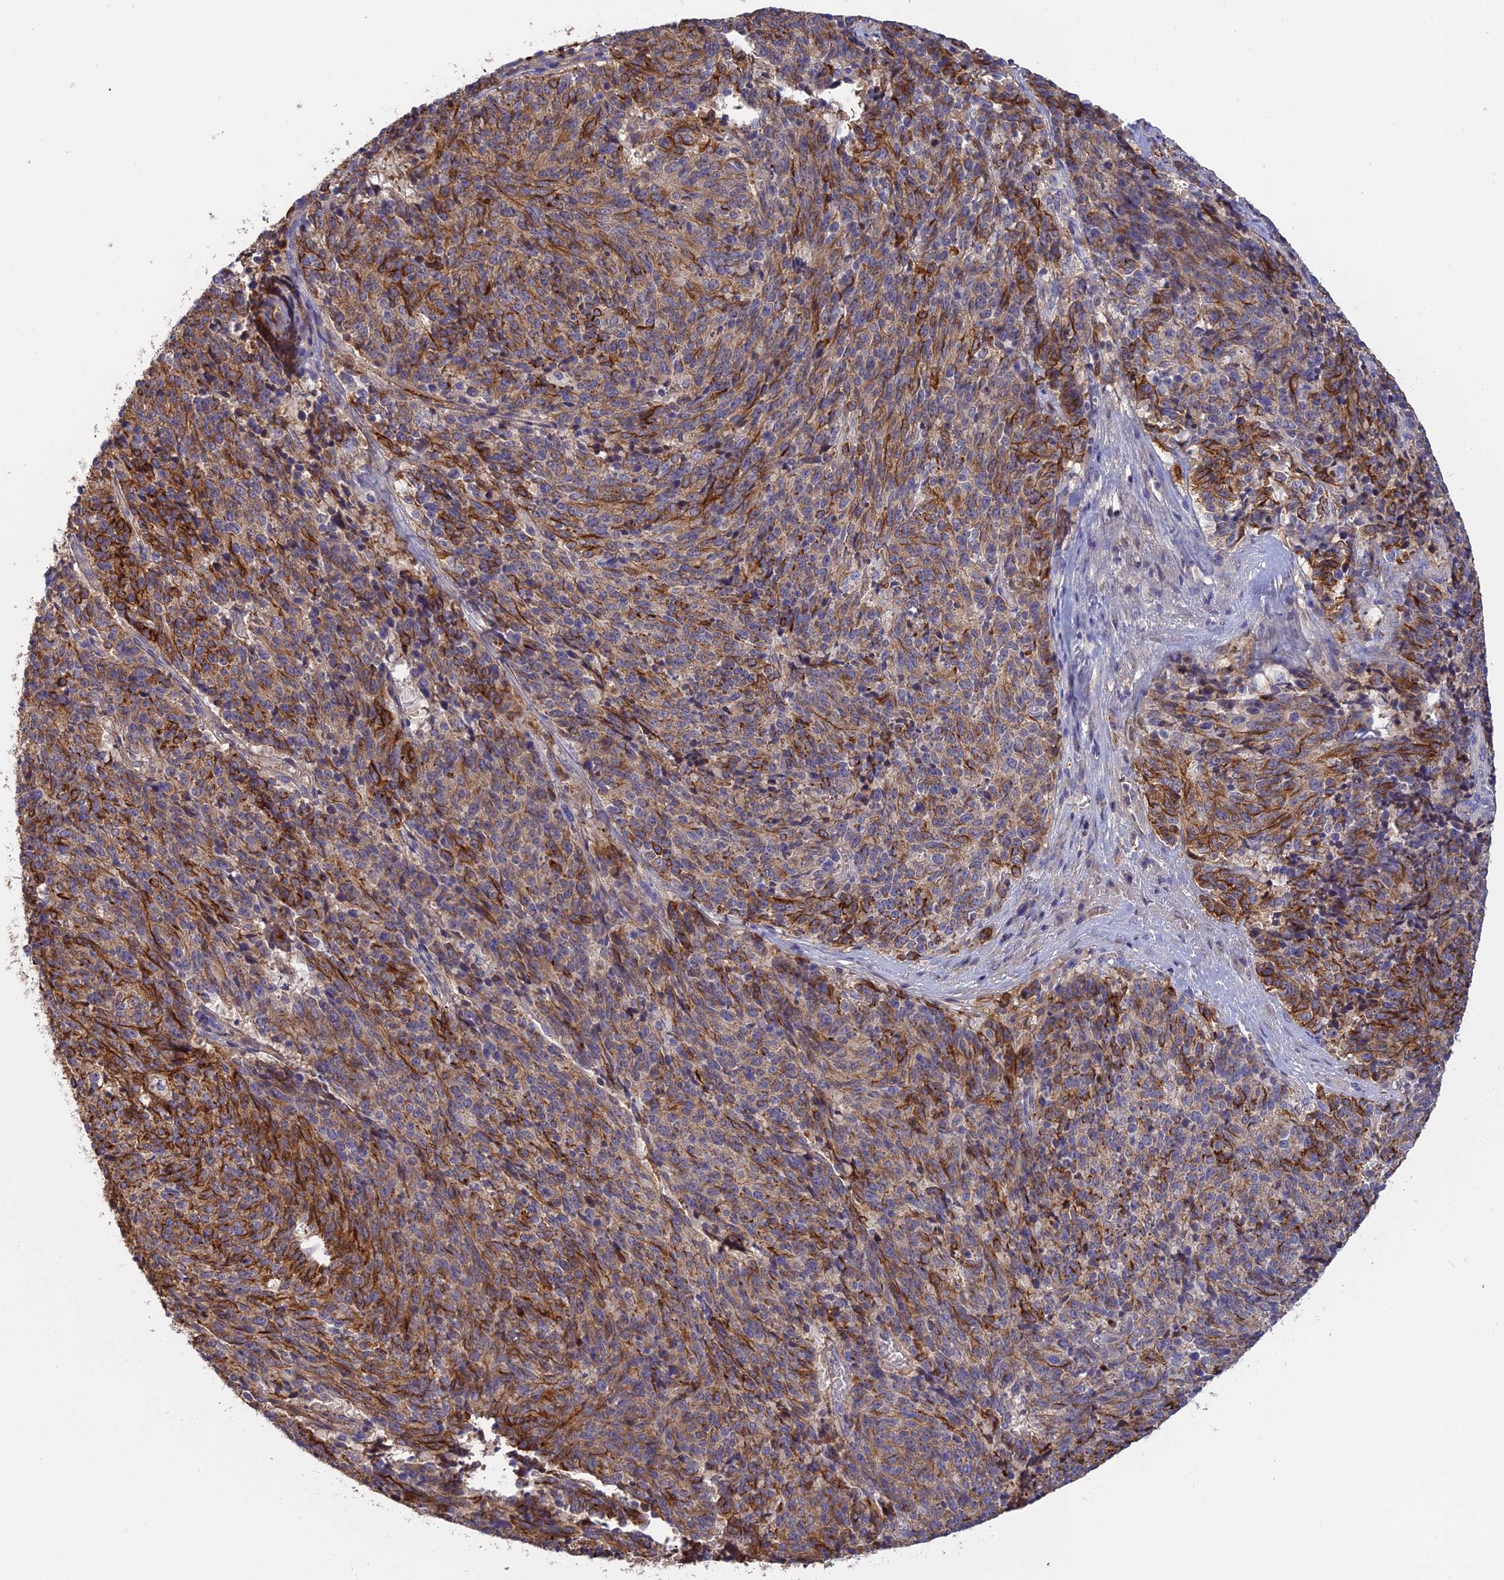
{"staining": {"intensity": "moderate", "quantity": ">75%", "location": "cytoplasmic/membranous"}, "tissue": "cervical cancer", "cell_type": "Tumor cells", "image_type": "cancer", "snomed": [{"axis": "morphology", "description": "Squamous cell carcinoma, NOS"}, {"axis": "topography", "description": "Cervix"}], "caption": "High-power microscopy captured an IHC micrograph of cervical cancer (squamous cell carcinoma), revealing moderate cytoplasmic/membranous staining in approximately >75% of tumor cells. (DAB = brown stain, brightfield microscopy at high magnification).", "gene": "PZP", "patient": {"sex": "female", "age": 29}}